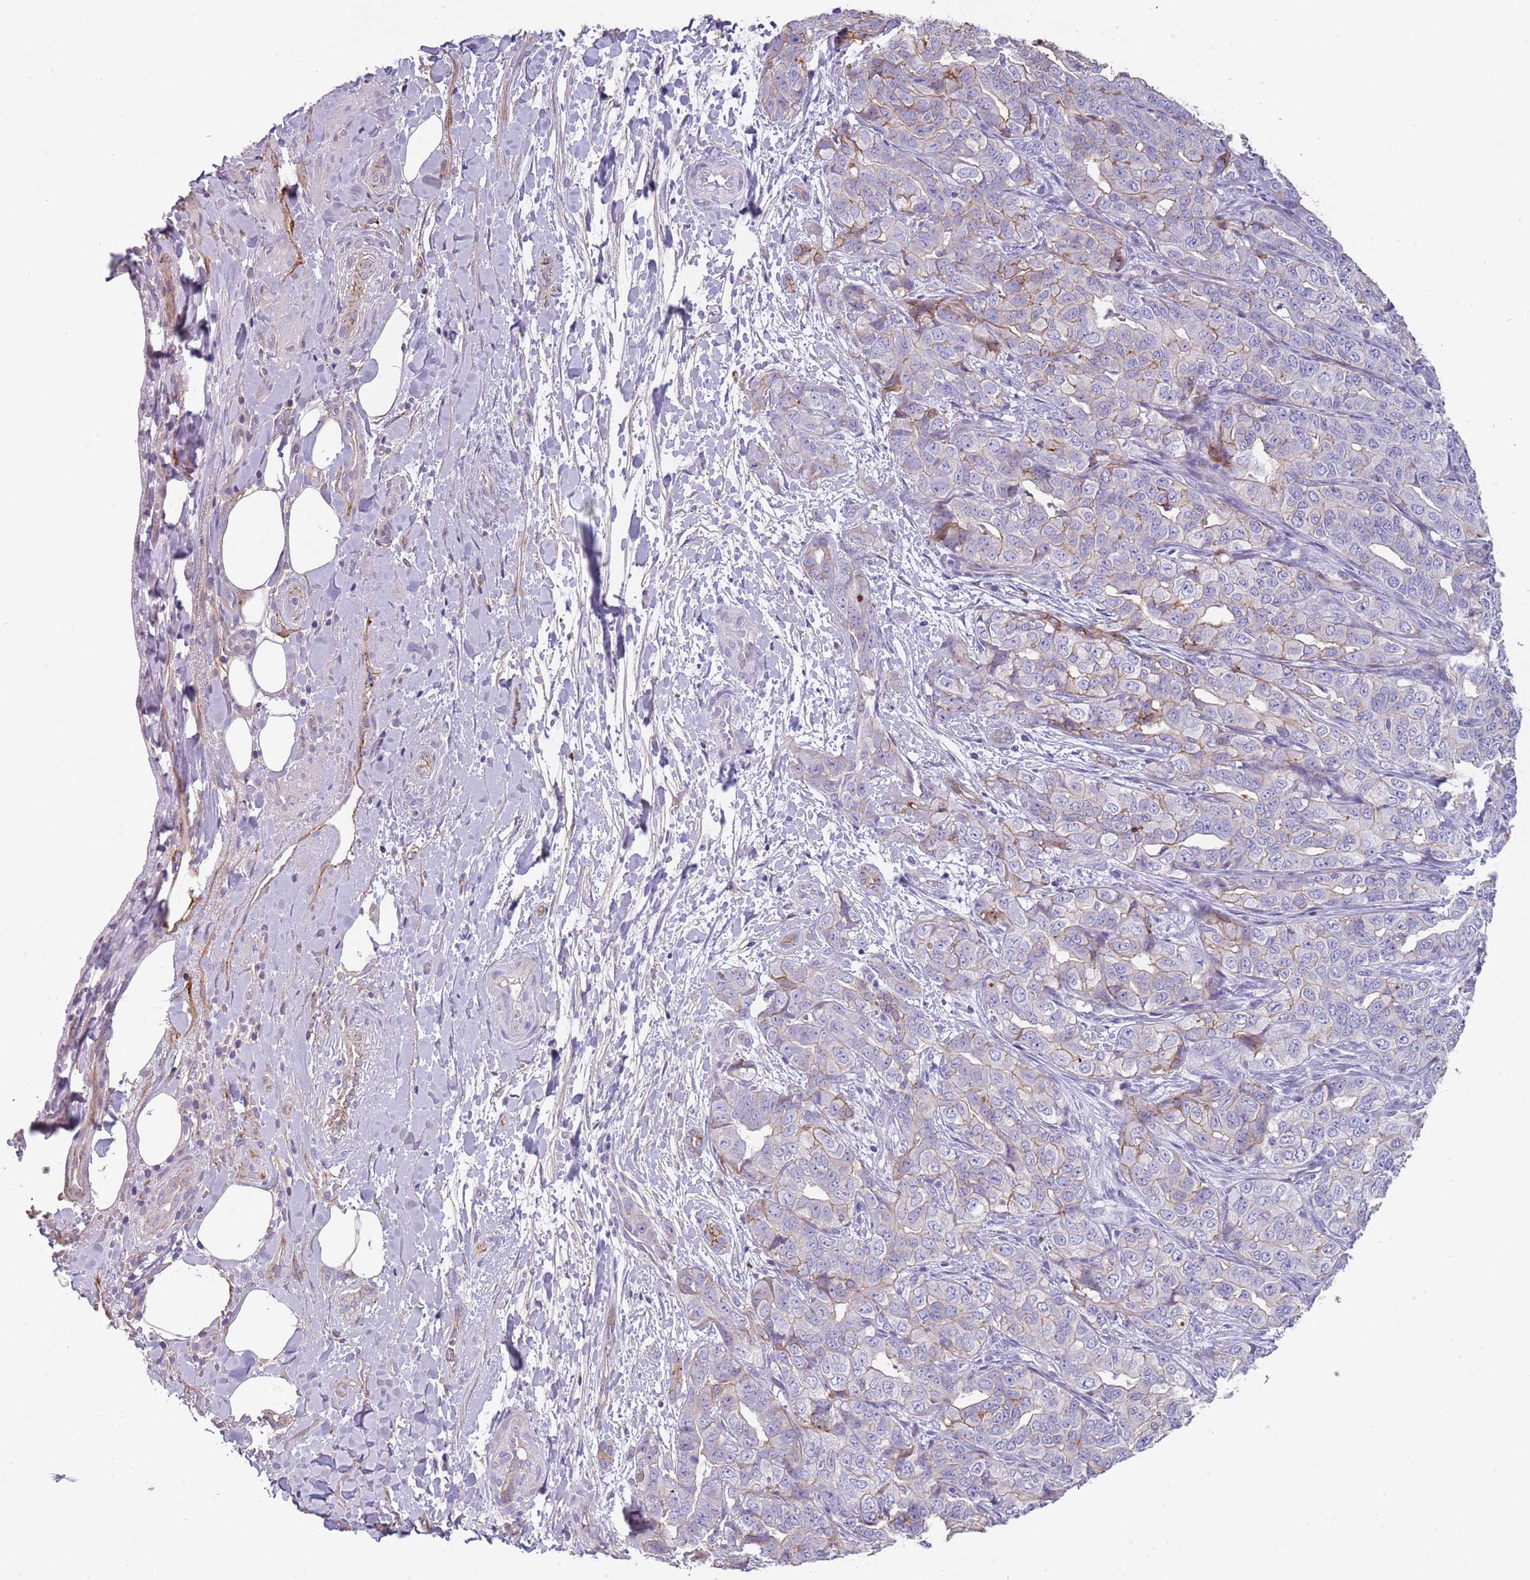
{"staining": {"intensity": "negative", "quantity": "none", "location": "none"}, "tissue": "liver cancer", "cell_type": "Tumor cells", "image_type": "cancer", "snomed": [{"axis": "morphology", "description": "Cholangiocarcinoma"}, {"axis": "topography", "description": "Liver"}], "caption": "Immunohistochemistry (IHC) micrograph of human cholangiocarcinoma (liver) stained for a protein (brown), which demonstrates no positivity in tumor cells.", "gene": "NBPF3", "patient": {"sex": "male", "age": 59}}